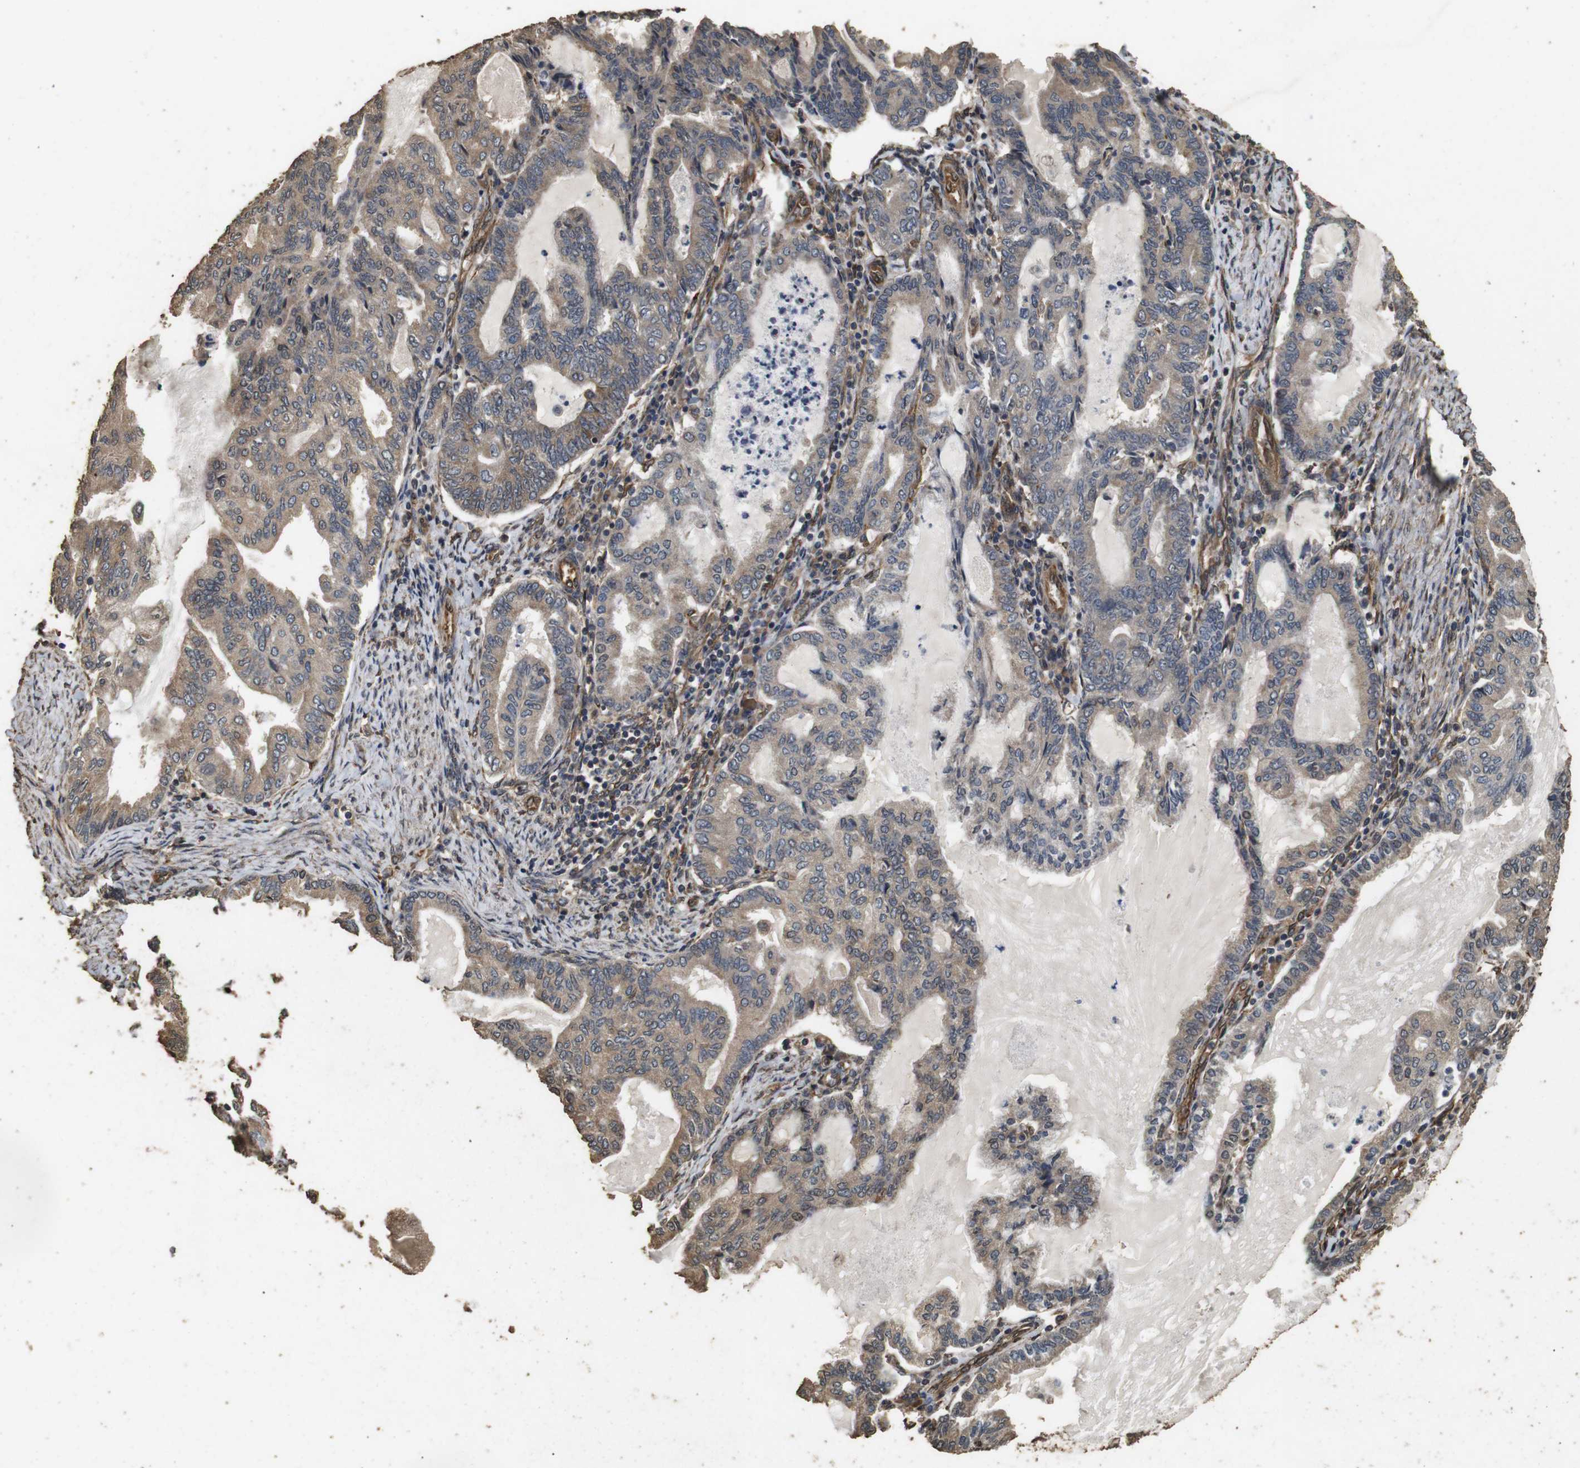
{"staining": {"intensity": "moderate", "quantity": ">75%", "location": "cytoplasmic/membranous"}, "tissue": "endometrial cancer", "cell_type": "Tumor cells", "image_type": "cancer", "snomed": [{"axis": "morphology", "description": "Adenocarcinoma, NOS"}, {"axis": "topography", "description": "Endometrium"}], "caption": "Adenocarcinoma (endometrial) stained for a protein demonstrates moderate cytoplasmic/membranous positivity in tumor cells. Nuclei are stained in blue.", "gene": "CNPY4", "patient": {"sex": "female", "age": 86}}